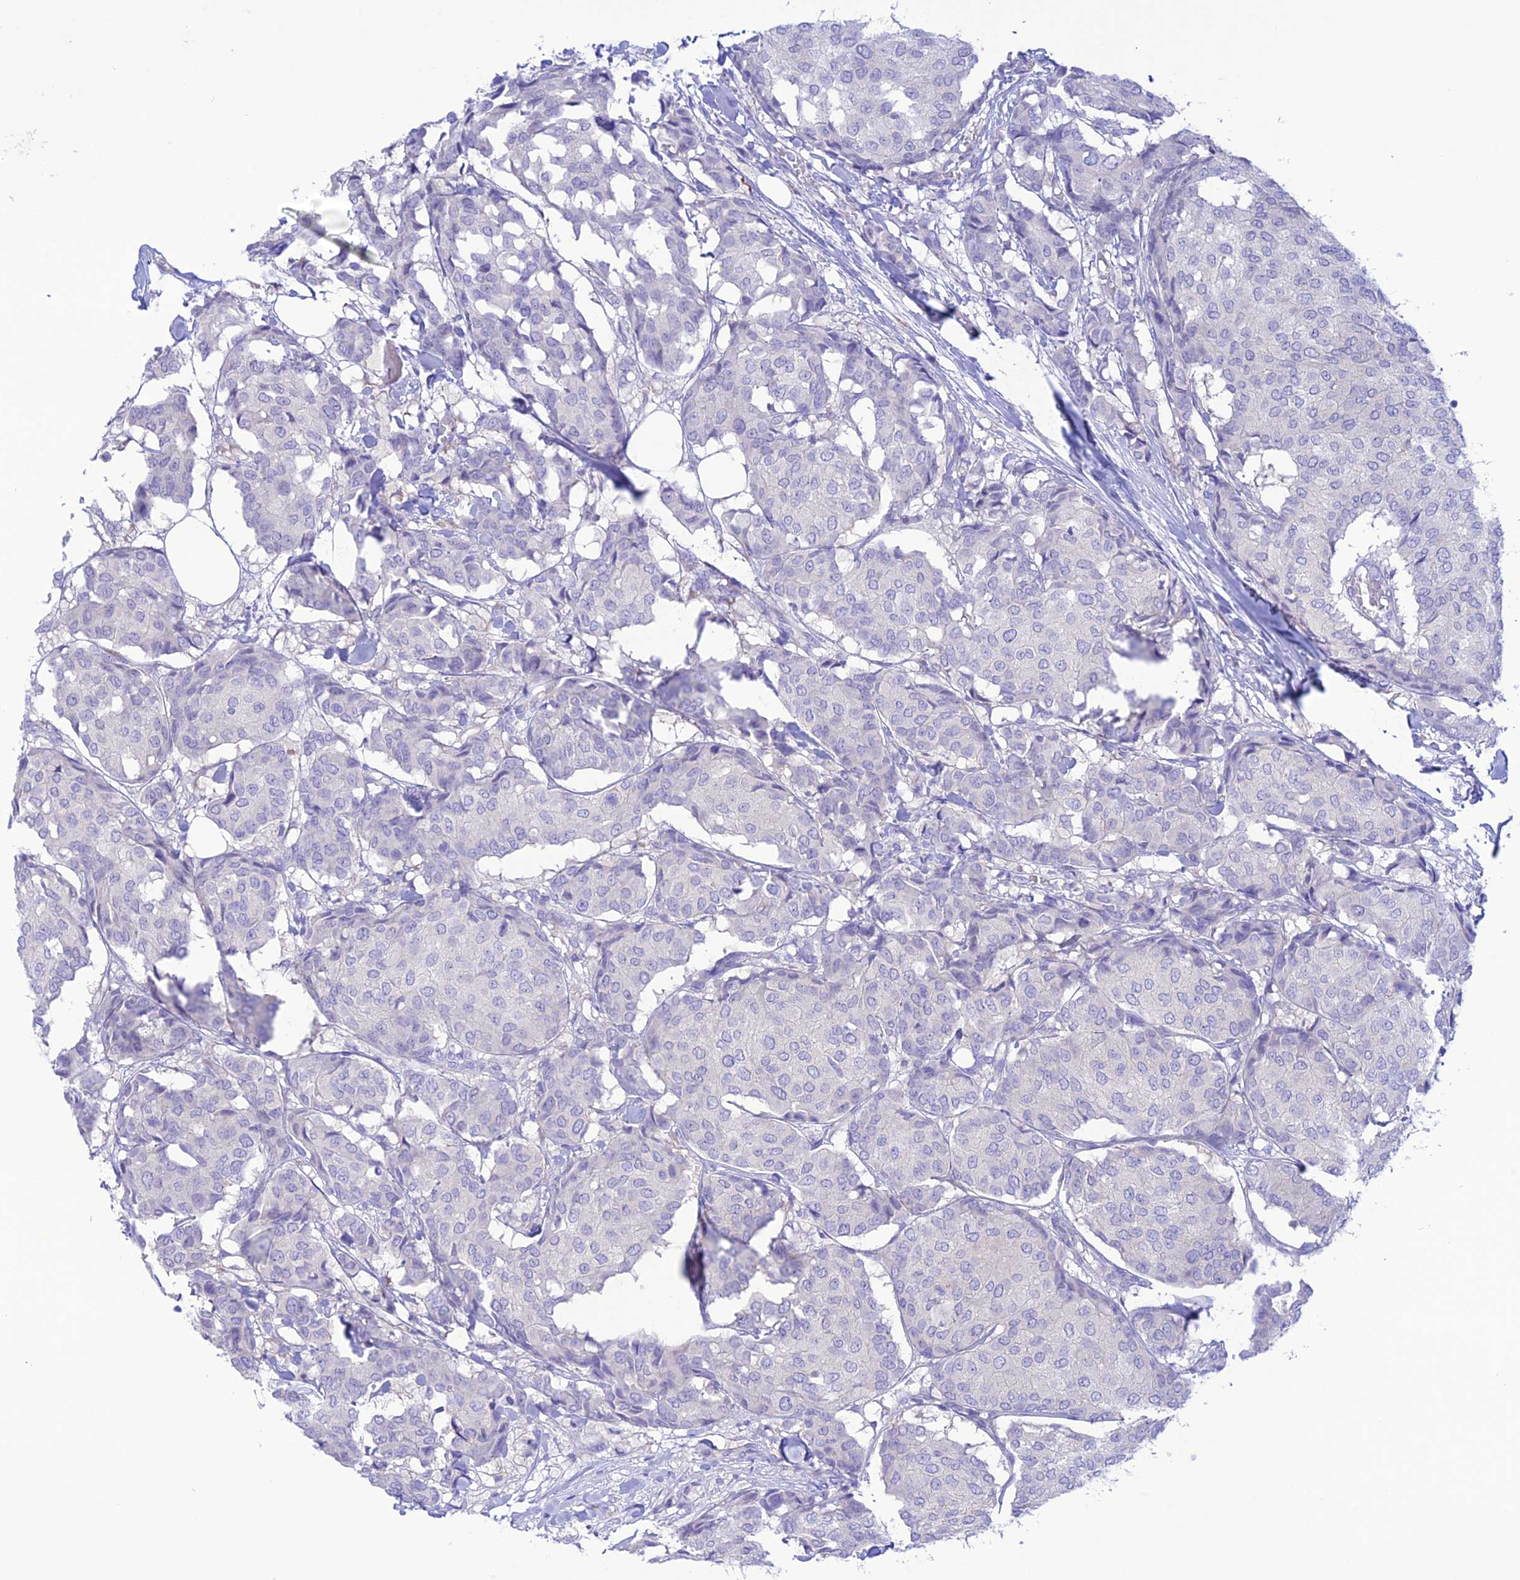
{"staining": {"intensity": "negative", "quantity": "none", "location": "none"}, "tissue": "breast cancer", "cell_type": "Tumor cells", "image_type": "cancer", "snomed": [{"axis": "morphology", "description": "Duct carcinoma"}, {"axis": "topography", "description": "Breast"}], "caption": "Breast cancer was stained to show a protein in brown. There is no significant positivity in tumor cells.", "gene": "CHSY3", "patient": {"sex": "female", "age": 75}}